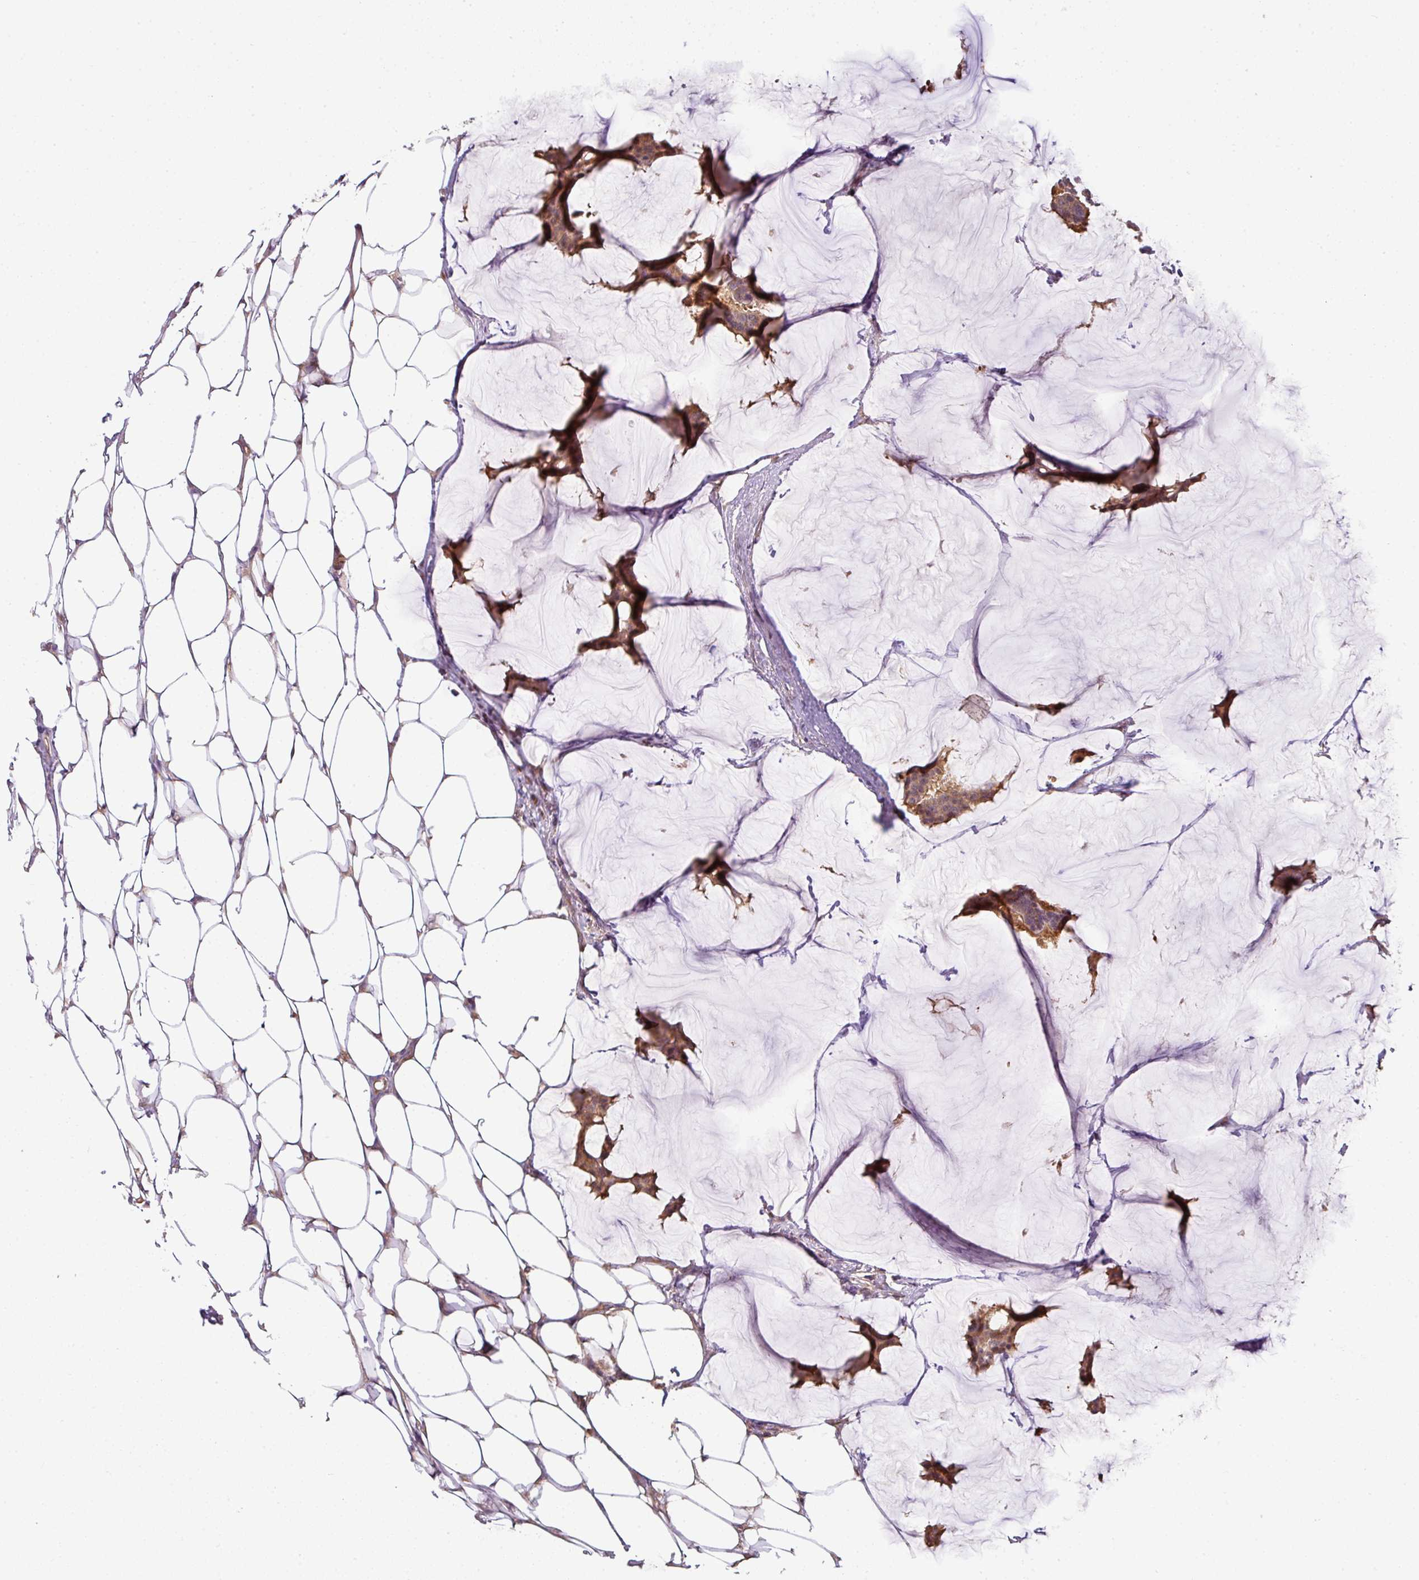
{"staining": {"intensity": "moderate", "quantity": ">75%", "location": "cytoplasmic/membranous"}, "tissue": "breast cancer", "cell_type": "Tumor cells", "image_type": "cancer", "snomed": [{"axis": "morphology", "description": "Duct carcinoma"}, {"axis": "topography", "description": "Breast"}], "caption": "A high-resolution photomicrograph shows immunohistochemistry staining of breast cancer, which shows moderate cytoplasmic/membranous expression in approximately >75% of tumor cells. (IHC, brightfield microscopy, high magnification).", "gene": "TCL1B", "patient": {"sex": "female", "age": 93}}